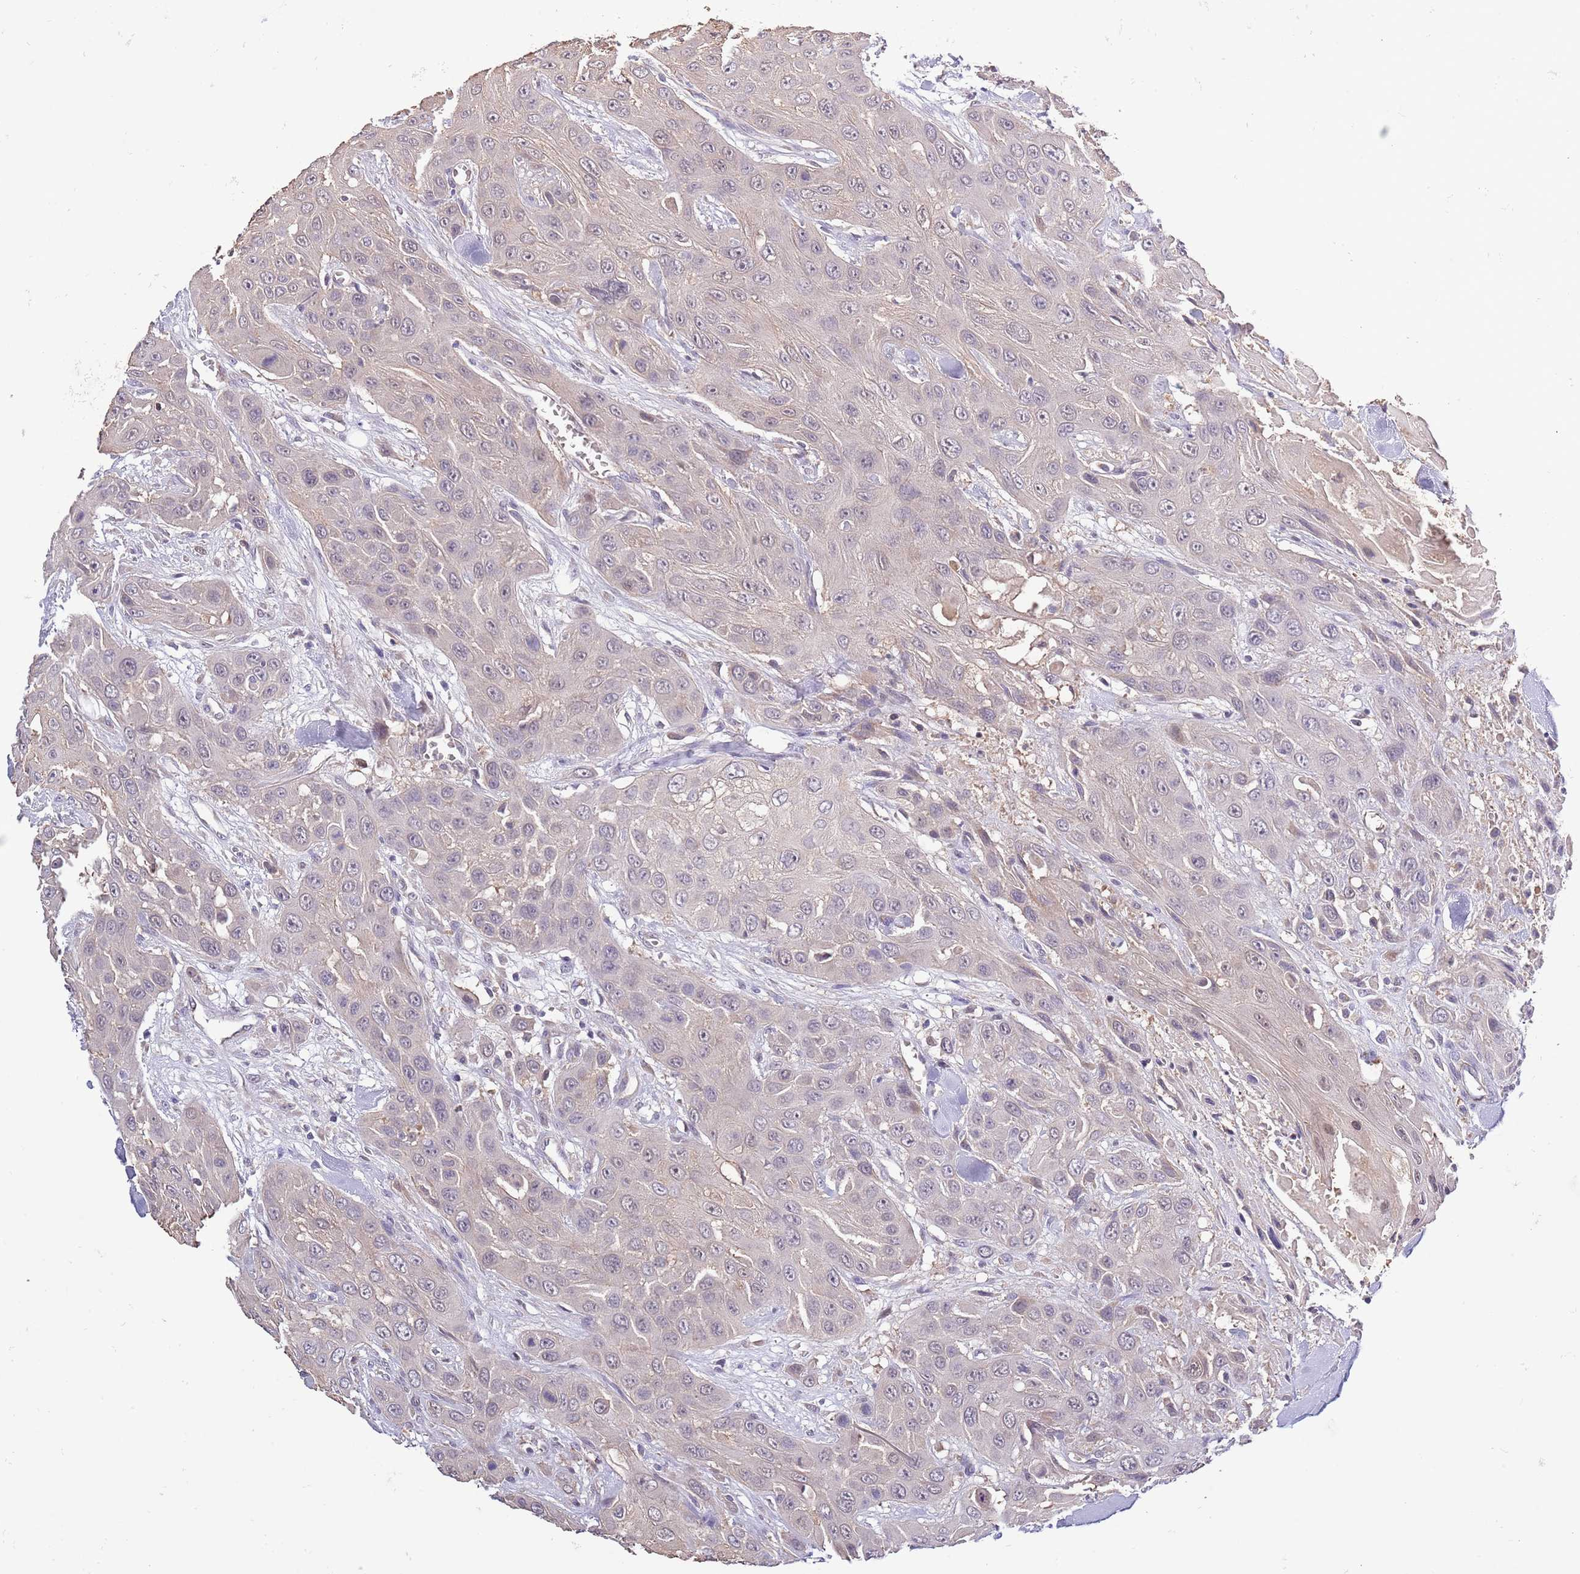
{"staining": {"intensity": "negative", "quantity": "none", "location": "none"}, "tissue": "head and neck cancer", "cell_type": "Tumor cells", "image_type": "cancer", "snomed": [{"axis": "morphology", "description": "Squamous cell carcinoma, NOS"}, {"axis": "topography", "description": "Head-Neck"}], "caption": "Tumor cells are negative for protein expression in human head and neck cancer. (DAB immunohistochemistry with hematoxylin counter stain).", "gene": "LIPJ", "patient": {"sex": "male", "age": 81}}